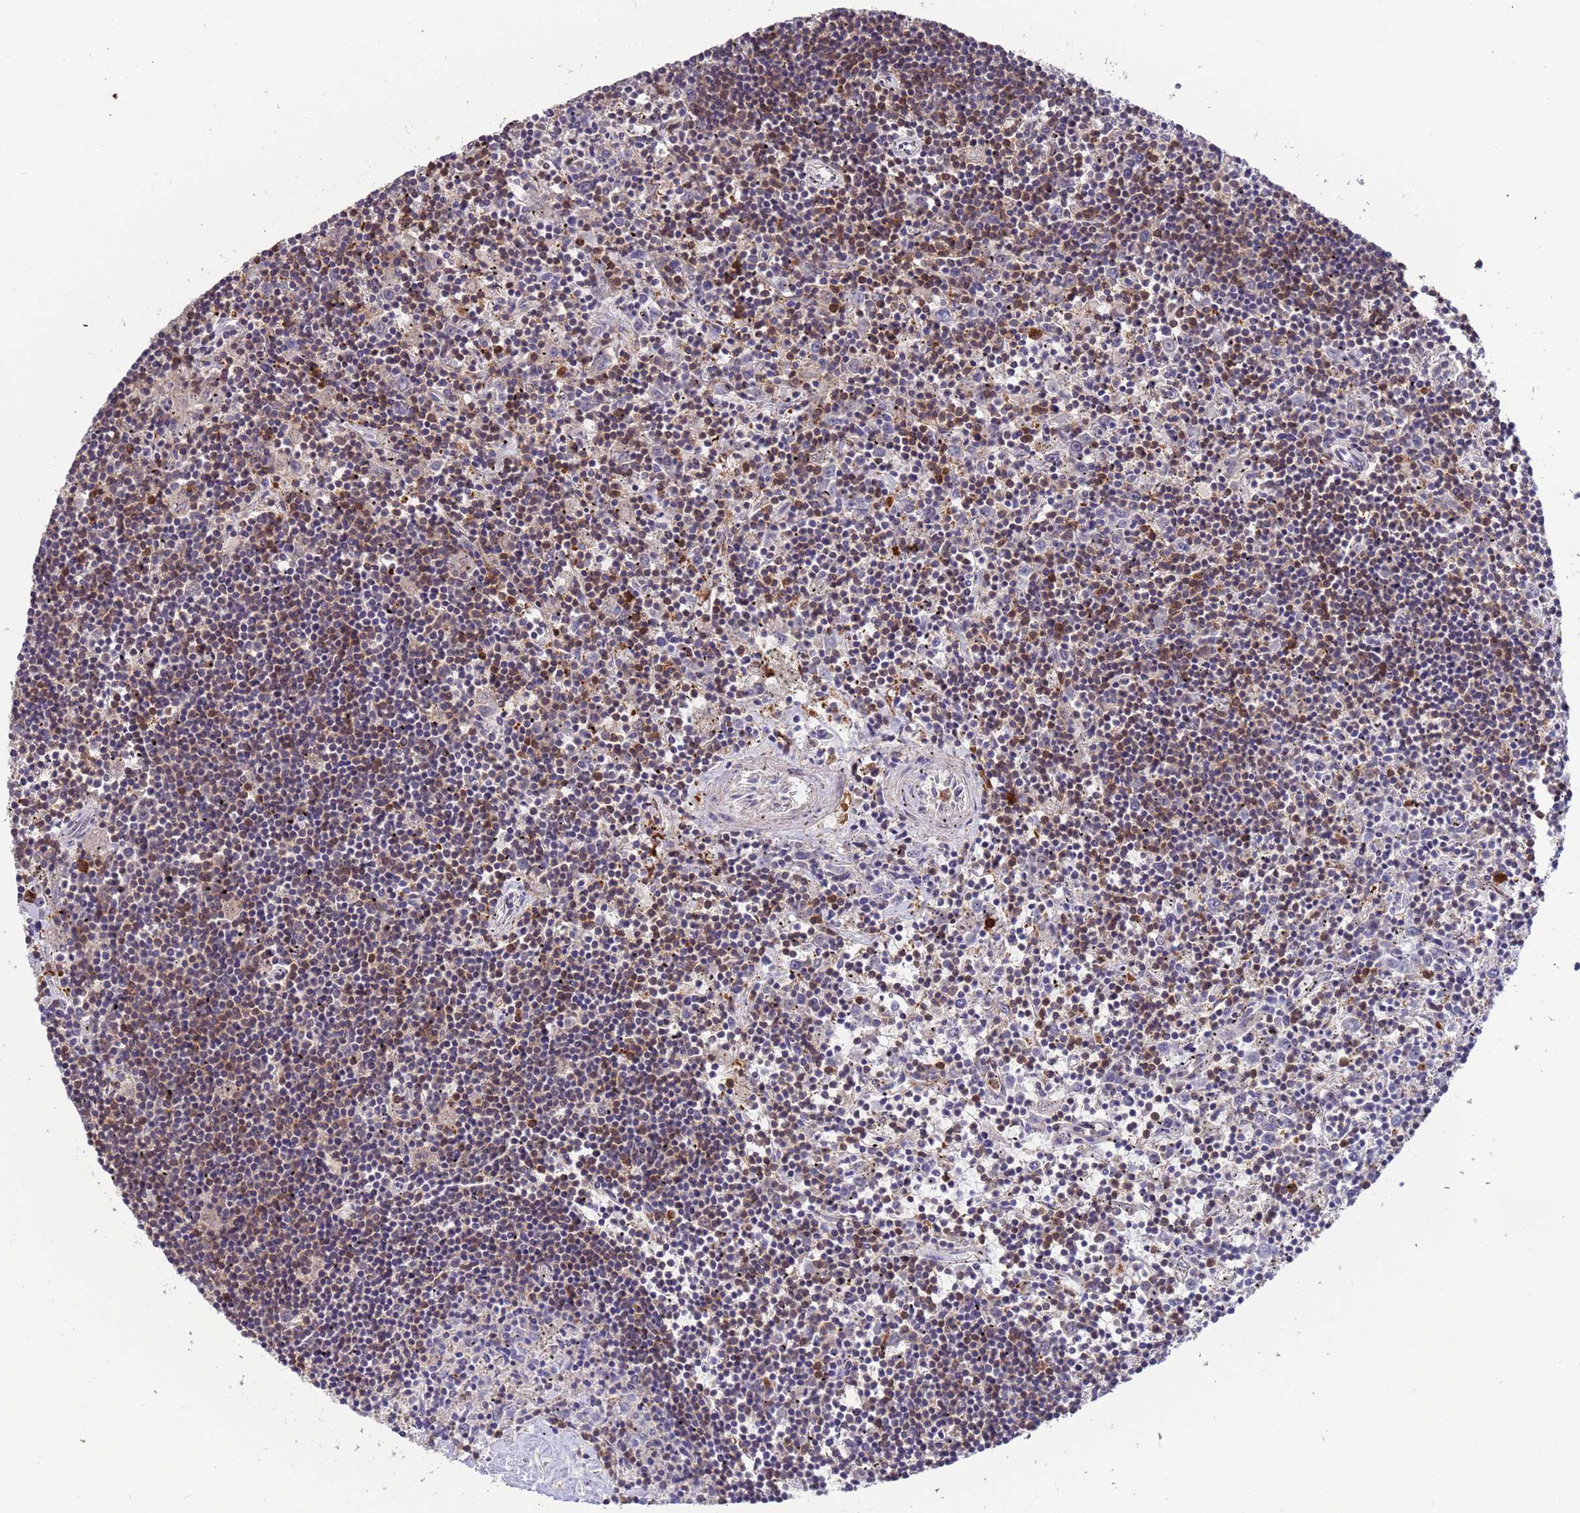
{"staining": {"intensity": "moderate", "quantity": "<25%", "location": "cytoplasmic/membranous"}, "tissue": "lymphoma", "cell_type": "Tumor cells", "image_type": "cancer", "snomed": [{"axis": "morphology", "description": "Malignant lymphoma, non-Hodgkin's type, Low grade"}, {"axis": "topography", "description": "Spleen"}], "caption": "Moderate cytoplasmic/membranous expression for a protein is appreciated in about <25% of tumor cells of low-grade malignant lymphoma, non-Hodgkin's type using immunohistochemistry (IHC).", "gene": "AMPD3", "patient": {"sex": "male", "age": 76}}